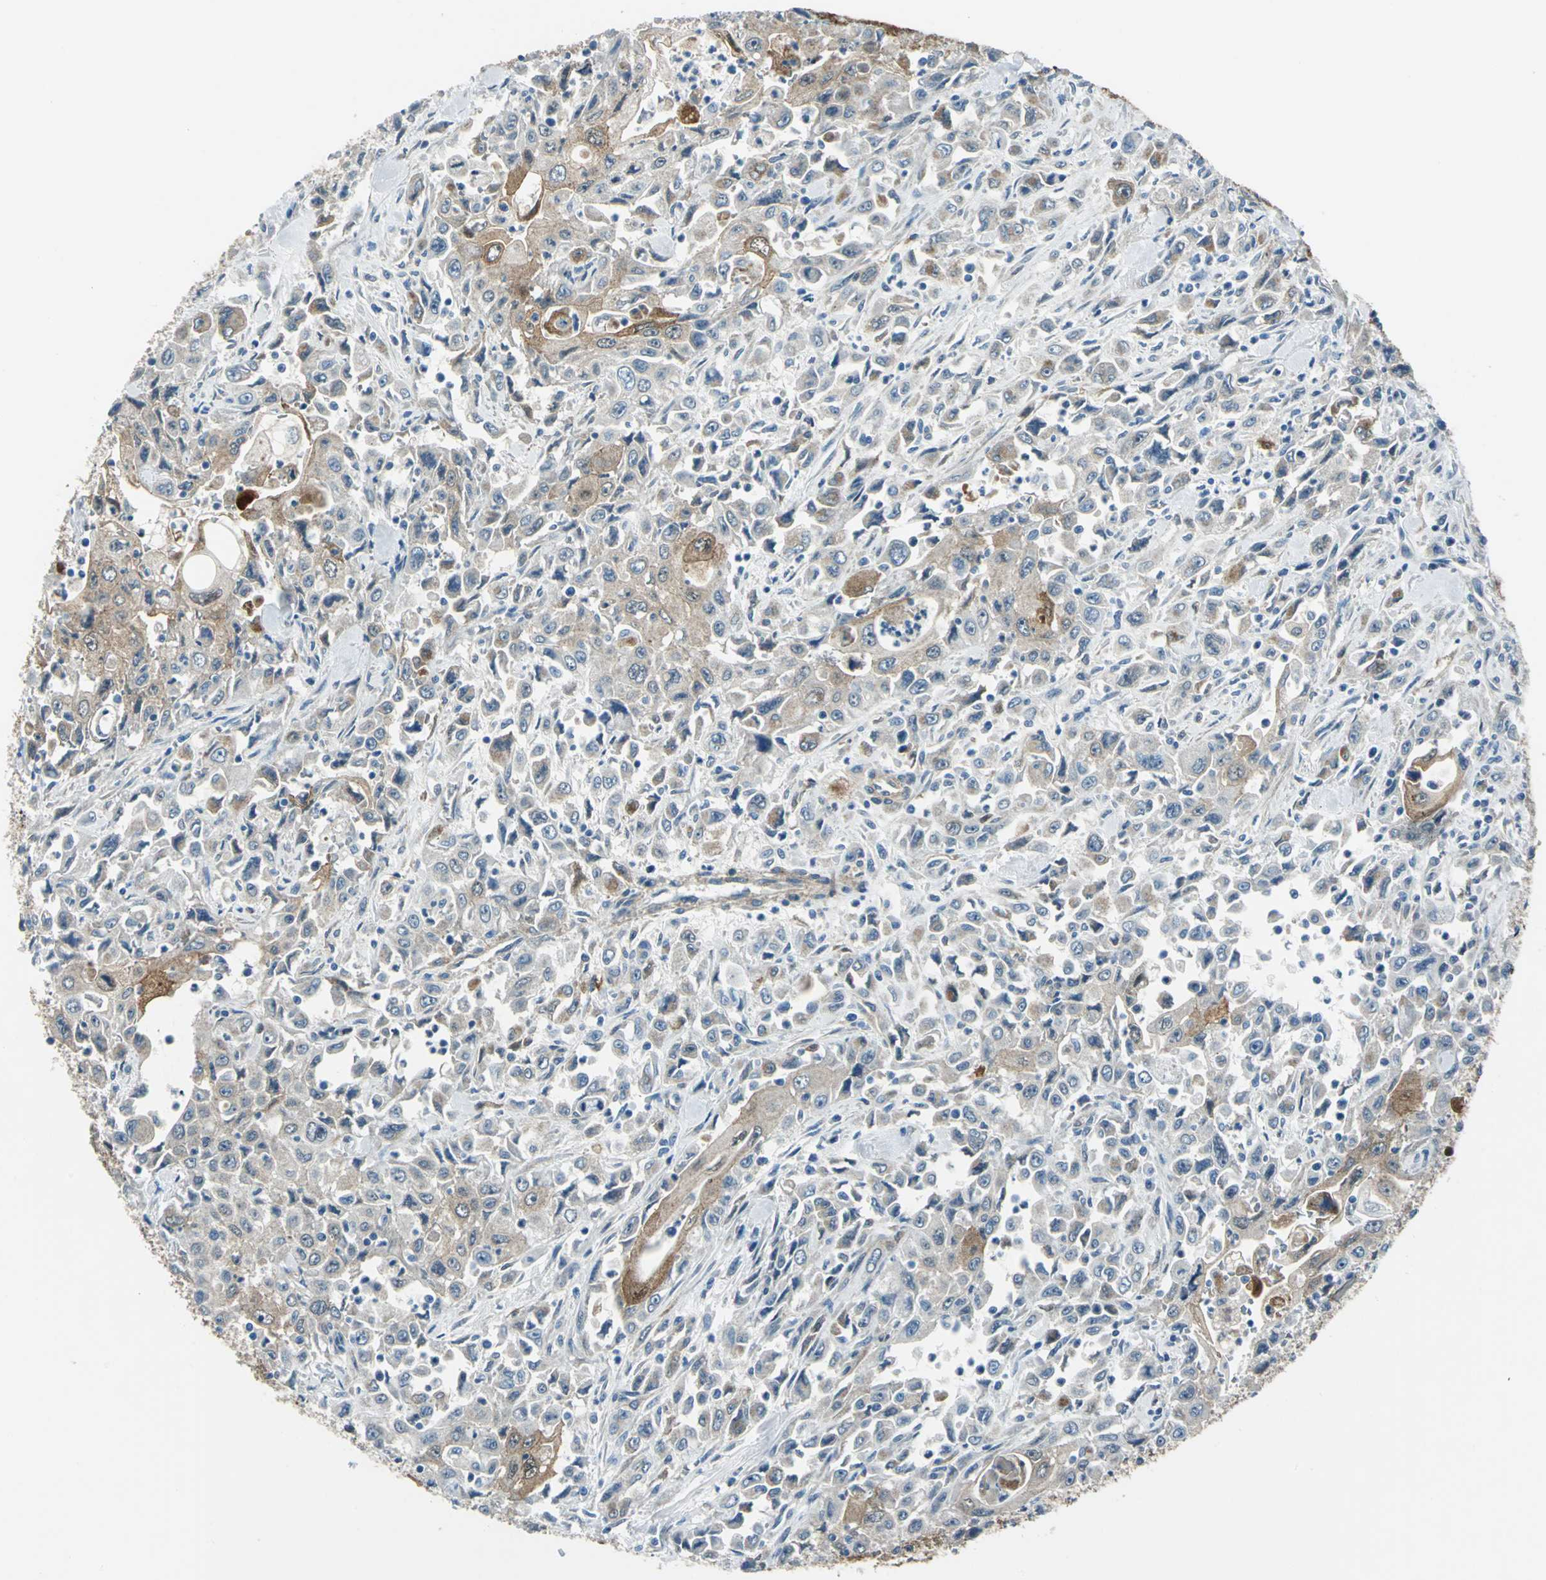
{"staining": {"intensity": "weak", "quantity": "25%-75%", "location": "cytoplasmic/membranous"}, "tissue": "pancreatic cancer", "cell_type": "Tumor cells", "image_type": "cancer", "snomed": [{"axis": "morphology", "description": "Adenocarcinoma, NOS"}, {"axis": "topography", "description": "Pancreas"}], "caption": "Weak cytoplasmic/membranous staining for a protein is seen in about 25%-75% of tumor cells of pancreatic cancer (adenocarcinoma) using immunohistochemistry (IHC).", "gene": "HSPB1", "patient": {"sex": "male", "age": 70}}